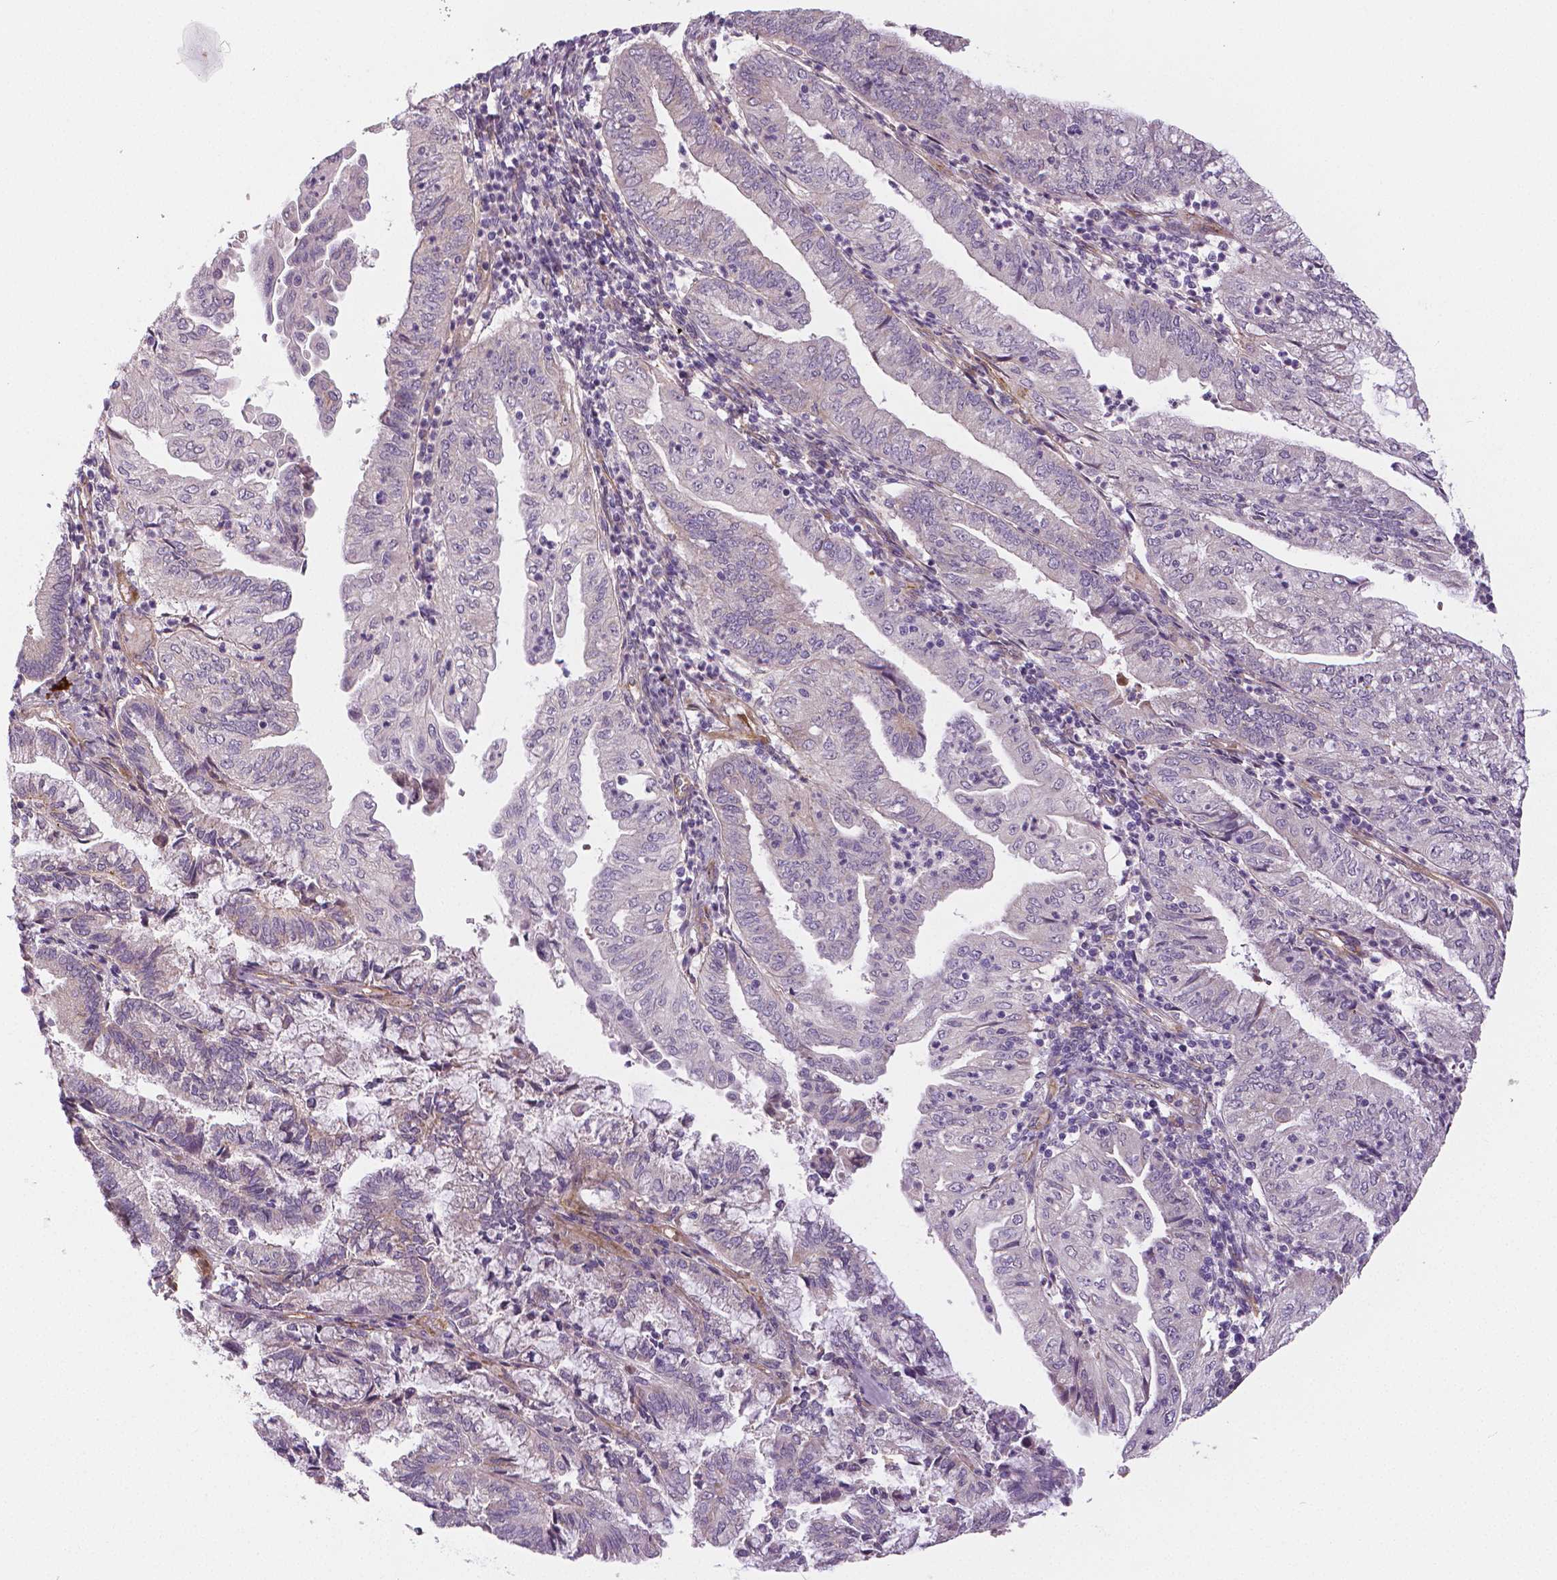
{"staining": {"intensity": "weak", "quantity": "<25%", "location": "cytoplasmic/membranous"}, "tissue": "endometrial cancer", "cell_type": "Tumor cells", "image_type": "cancer", "snomed": [{"axis": "morphology", "description": "Adenocarcinoma, NOS"}, {"axis": "topography", "description": "Endometrium"}], "caption": "Immunohistochemistry (IHC) image of neoplastic tissue: human endometrial adenocarcinoma stained with DAB reveals no significant protein staining in tumor cells. Brightfield microscopy of immunohistochemistry stained with DAB (3,3'-diaminobenzidine) (brown) and hematoxylin (blue), captured at high magnification.", "gene": "FLT1", "patient": {"sex": "female", "age": 55}}